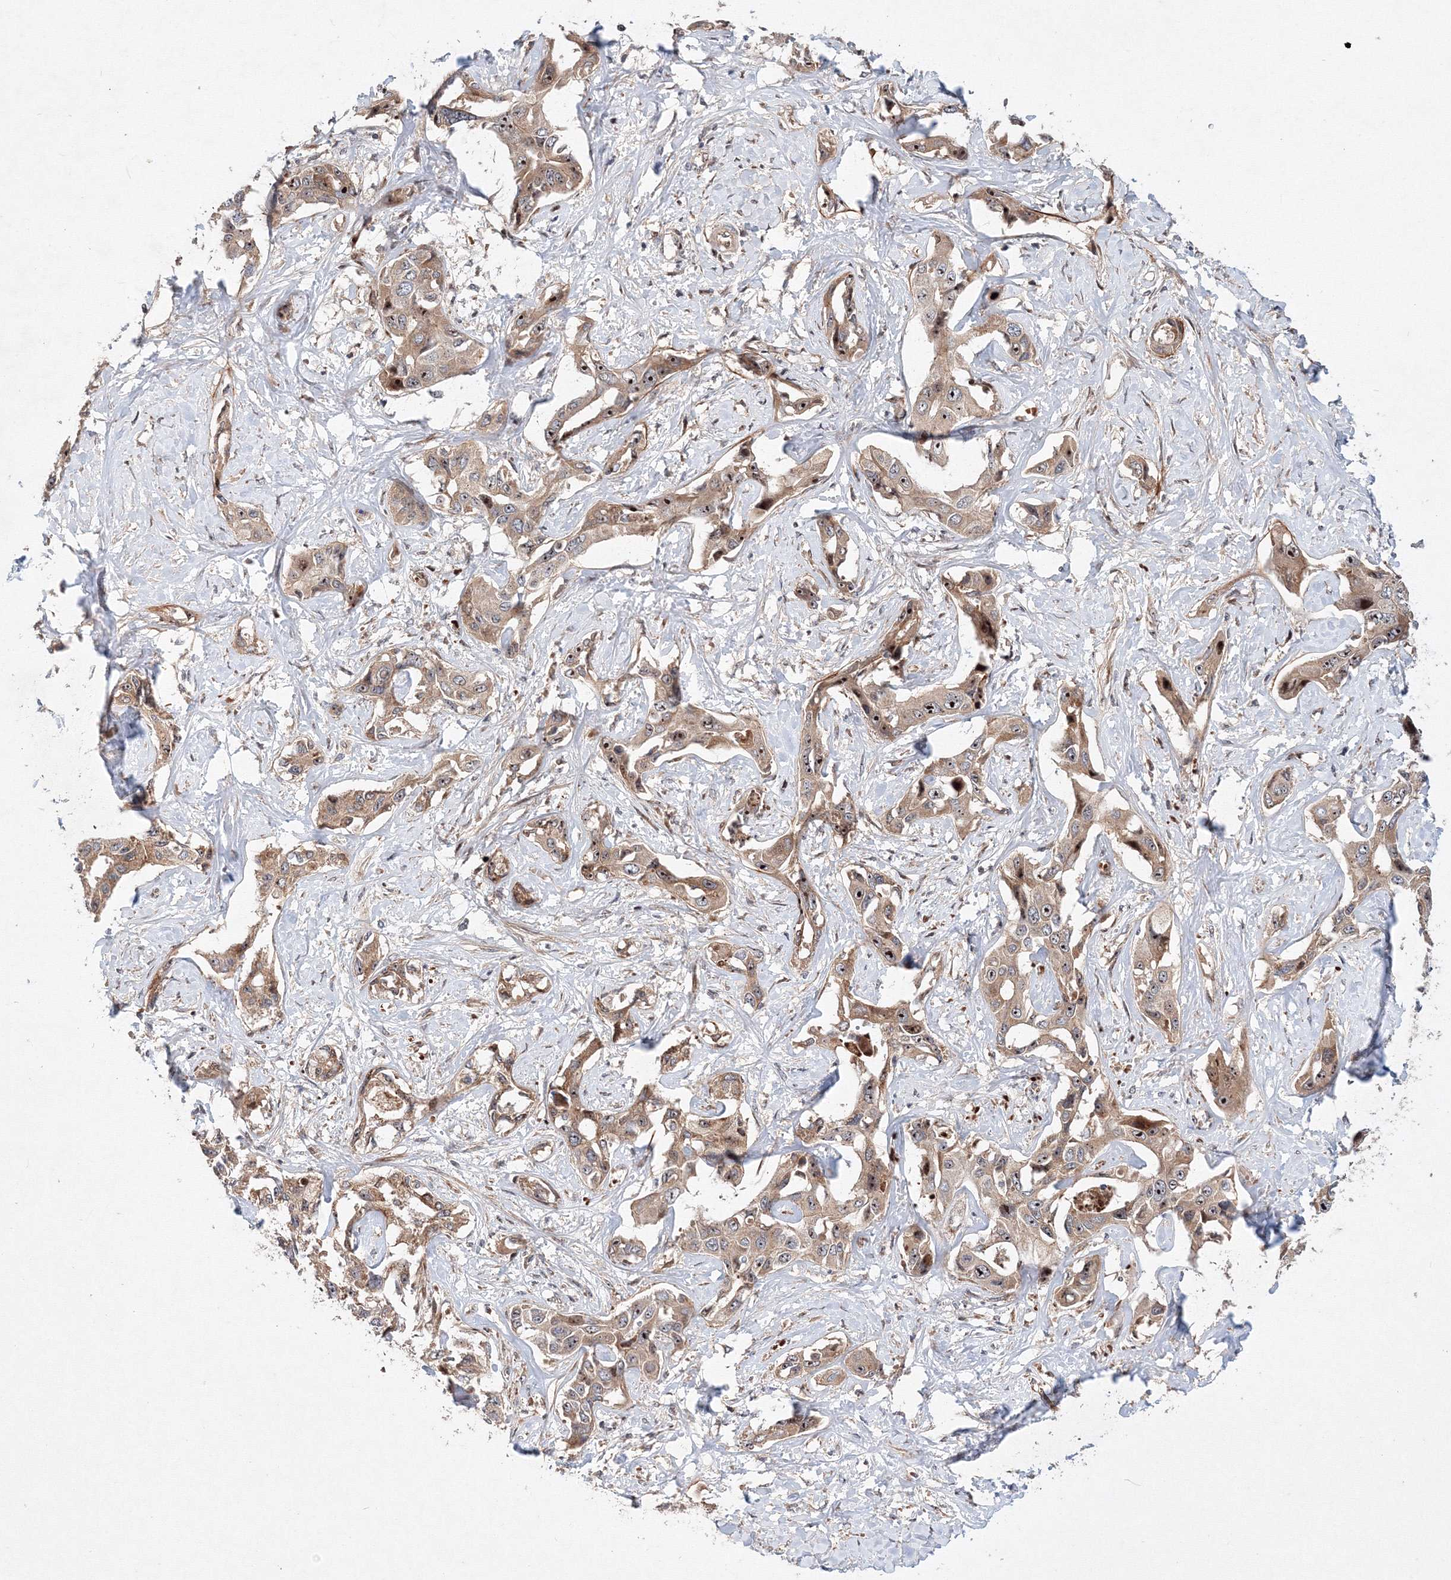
{"staining": {"intensity": "moderate", "quantity": ">75%", "location": "cytoplasmic/membranous,nuclear"}, "tissue": "liver cancer", "cell_type": "Tumor cells", "image_type": "cancer", "snomed": [{"axis": "morphology", "description": "Cholangiocarcinoma"}, {"axis": "topography", "description": "Liver"}], "caption": "The histopathology image shows staining of liver cholangiocarcinoma, revealing moderate cytoplasmic/membranous and nuclear protein expression (brown color) within tumor cells. (DAB (3,3'-diaminobenzidine) = brown stain, brightfield microscopy at high magnification).", "gene": "ANKAR", "patient": {"sex": "male", "age": 59}}